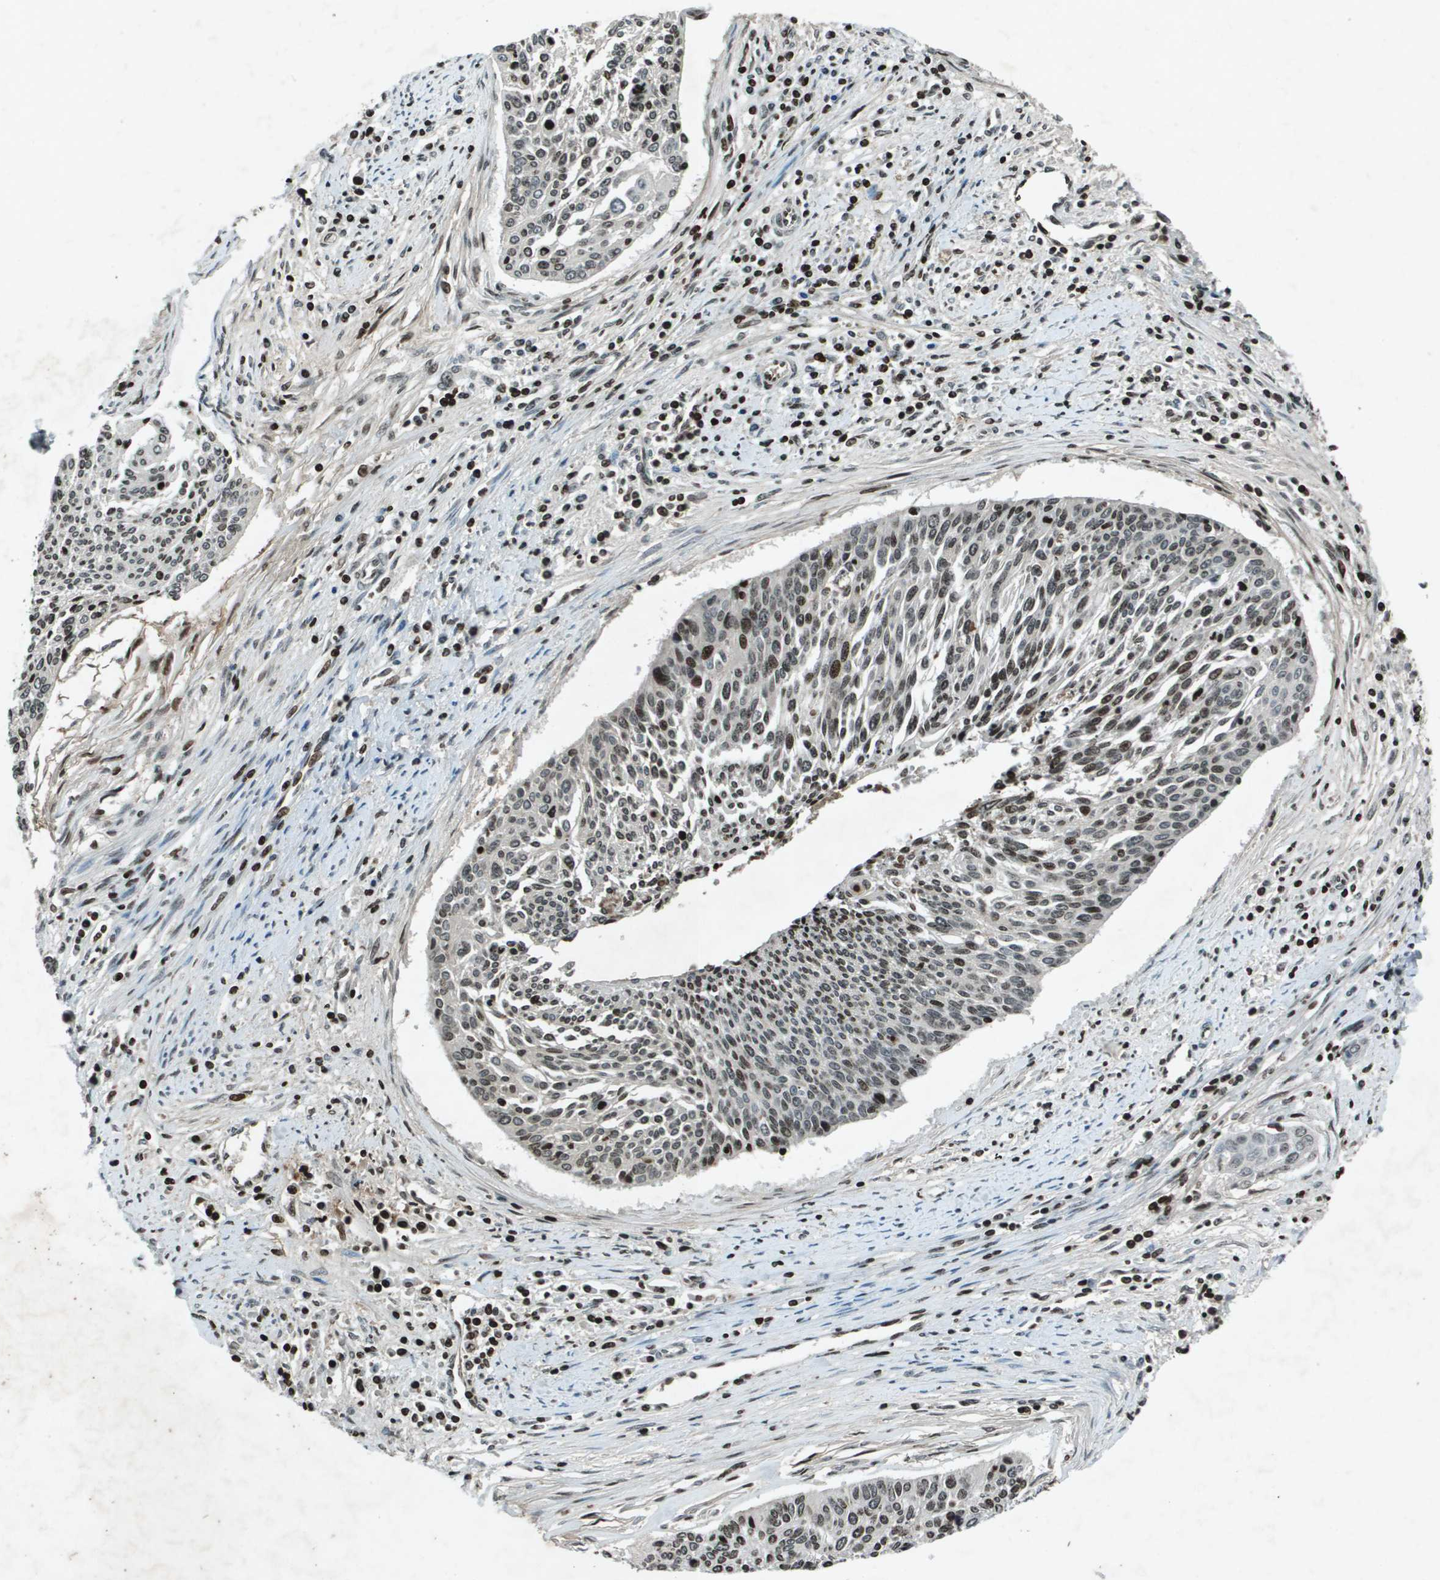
{"staining": {"intensity": "moderate", "quantity": "<25%", "location": "nuclear"}, "tissue": "cervical cancer", "cell_type": "Tumor cells", "image_type": "cancer", "snomed": [{"axis": "morphology", "description": "Squamous cell carcinoma, NOS"}, {"axis": "topography", "description": "Cervix"}], "caption": "Immunohistochemical staining of human cervical cancer demonstrates moderate nuclear protein positivity in about <25% of tumor cells.", "gene": "CXCL12", "patient": {"sex": "female", "age": 55}}